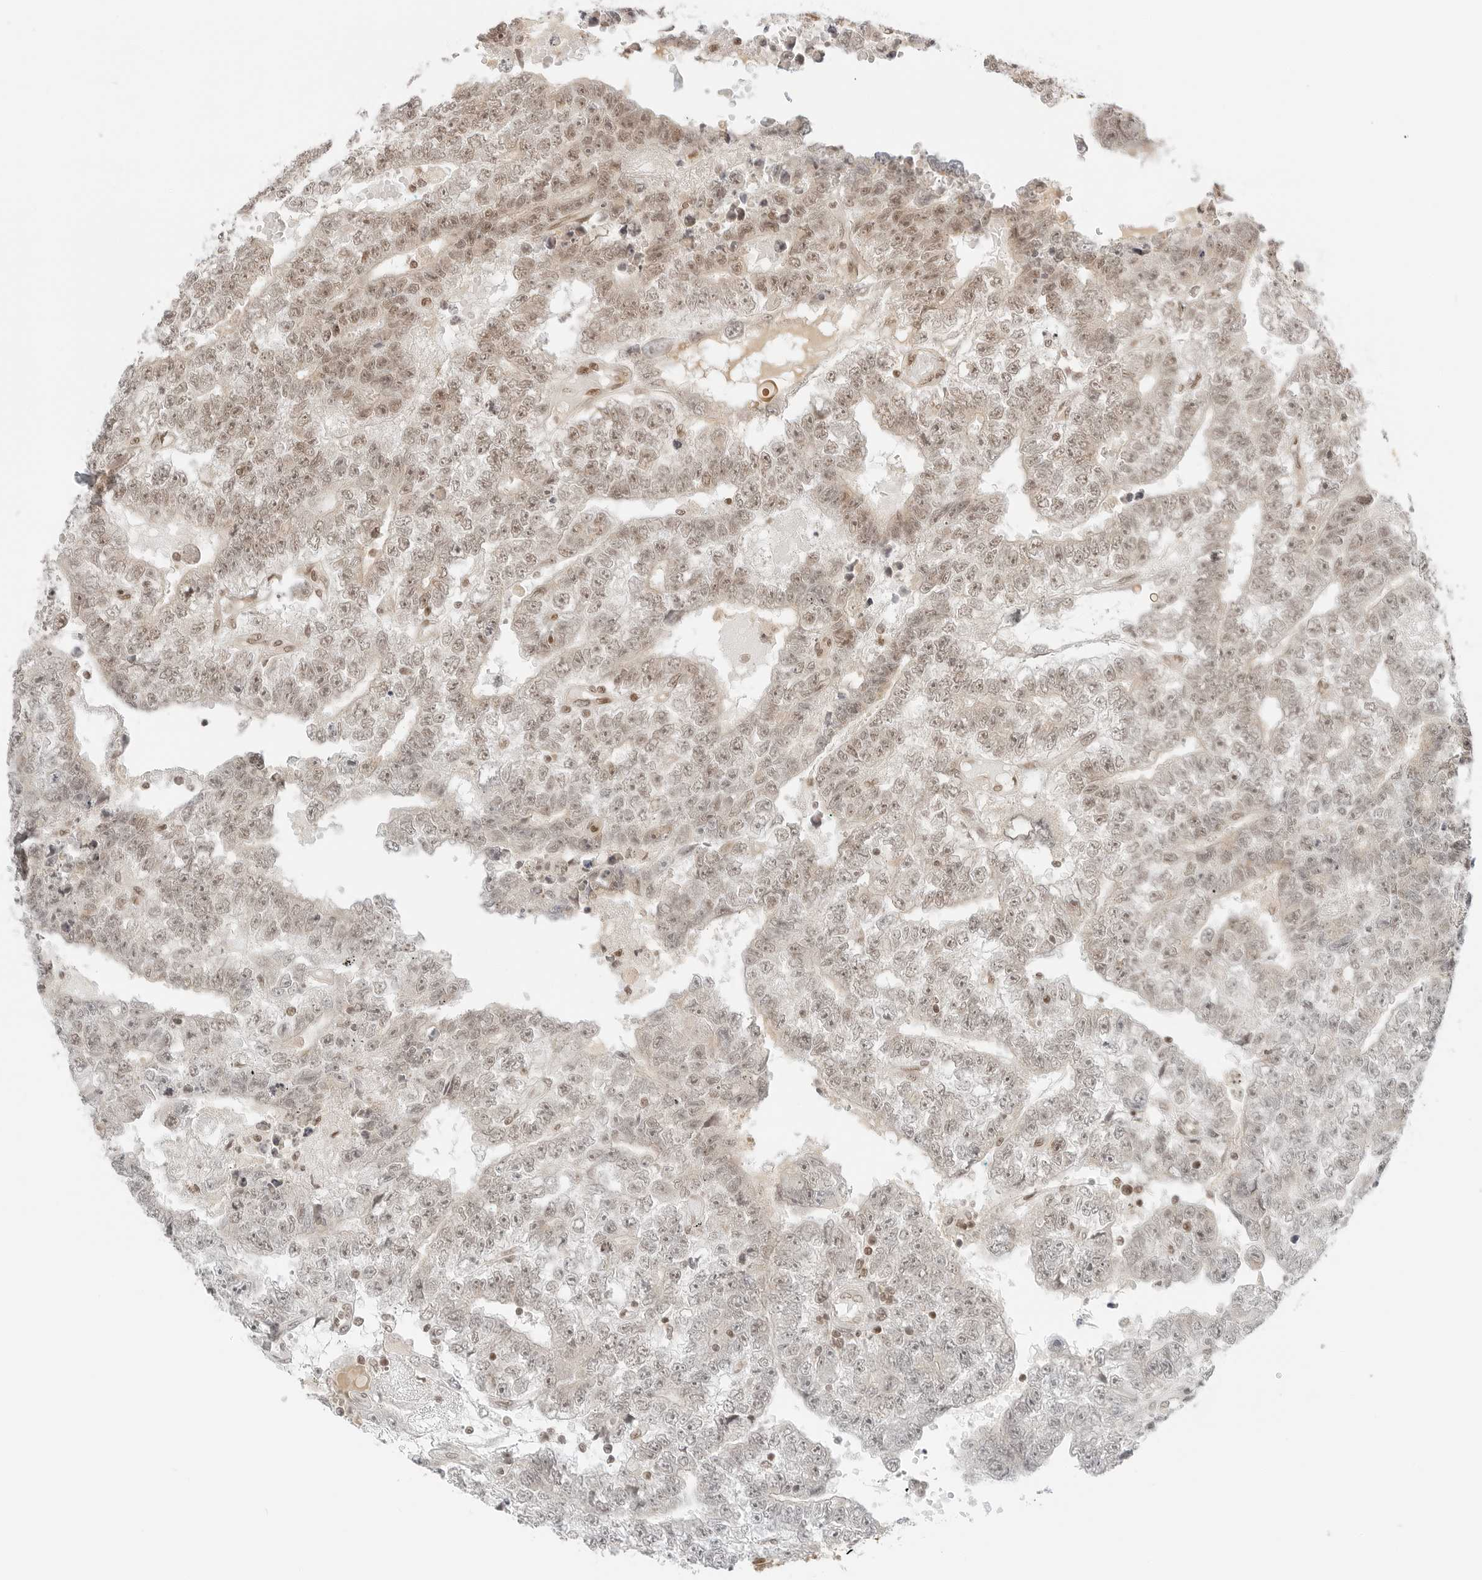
{"staining": {"intensity": "moderate", "quantity": "25%-75%", "location": "nuclear"}, "tissue": "testis cancer", "cell_type": "Tumor cells", "image_type": "cancer", "snomed": [{"axis": "morphology", "description": "Carcinoma, Embryonal, NOS"}, {"axis": "topography", "description": "Testis"}], "caption": "Testis cancer stained with IHC reveals moderate nuclear positivity in about 25%-75% of tumor cells. The staining was performed using DAB (3,3'-diaminobenzidine), with brown indicating positive protein expression. Nuclei are stained blue with hematoxylin.", "gene": "CRTC2", "patient": {"sex": "male", "age": 25}}